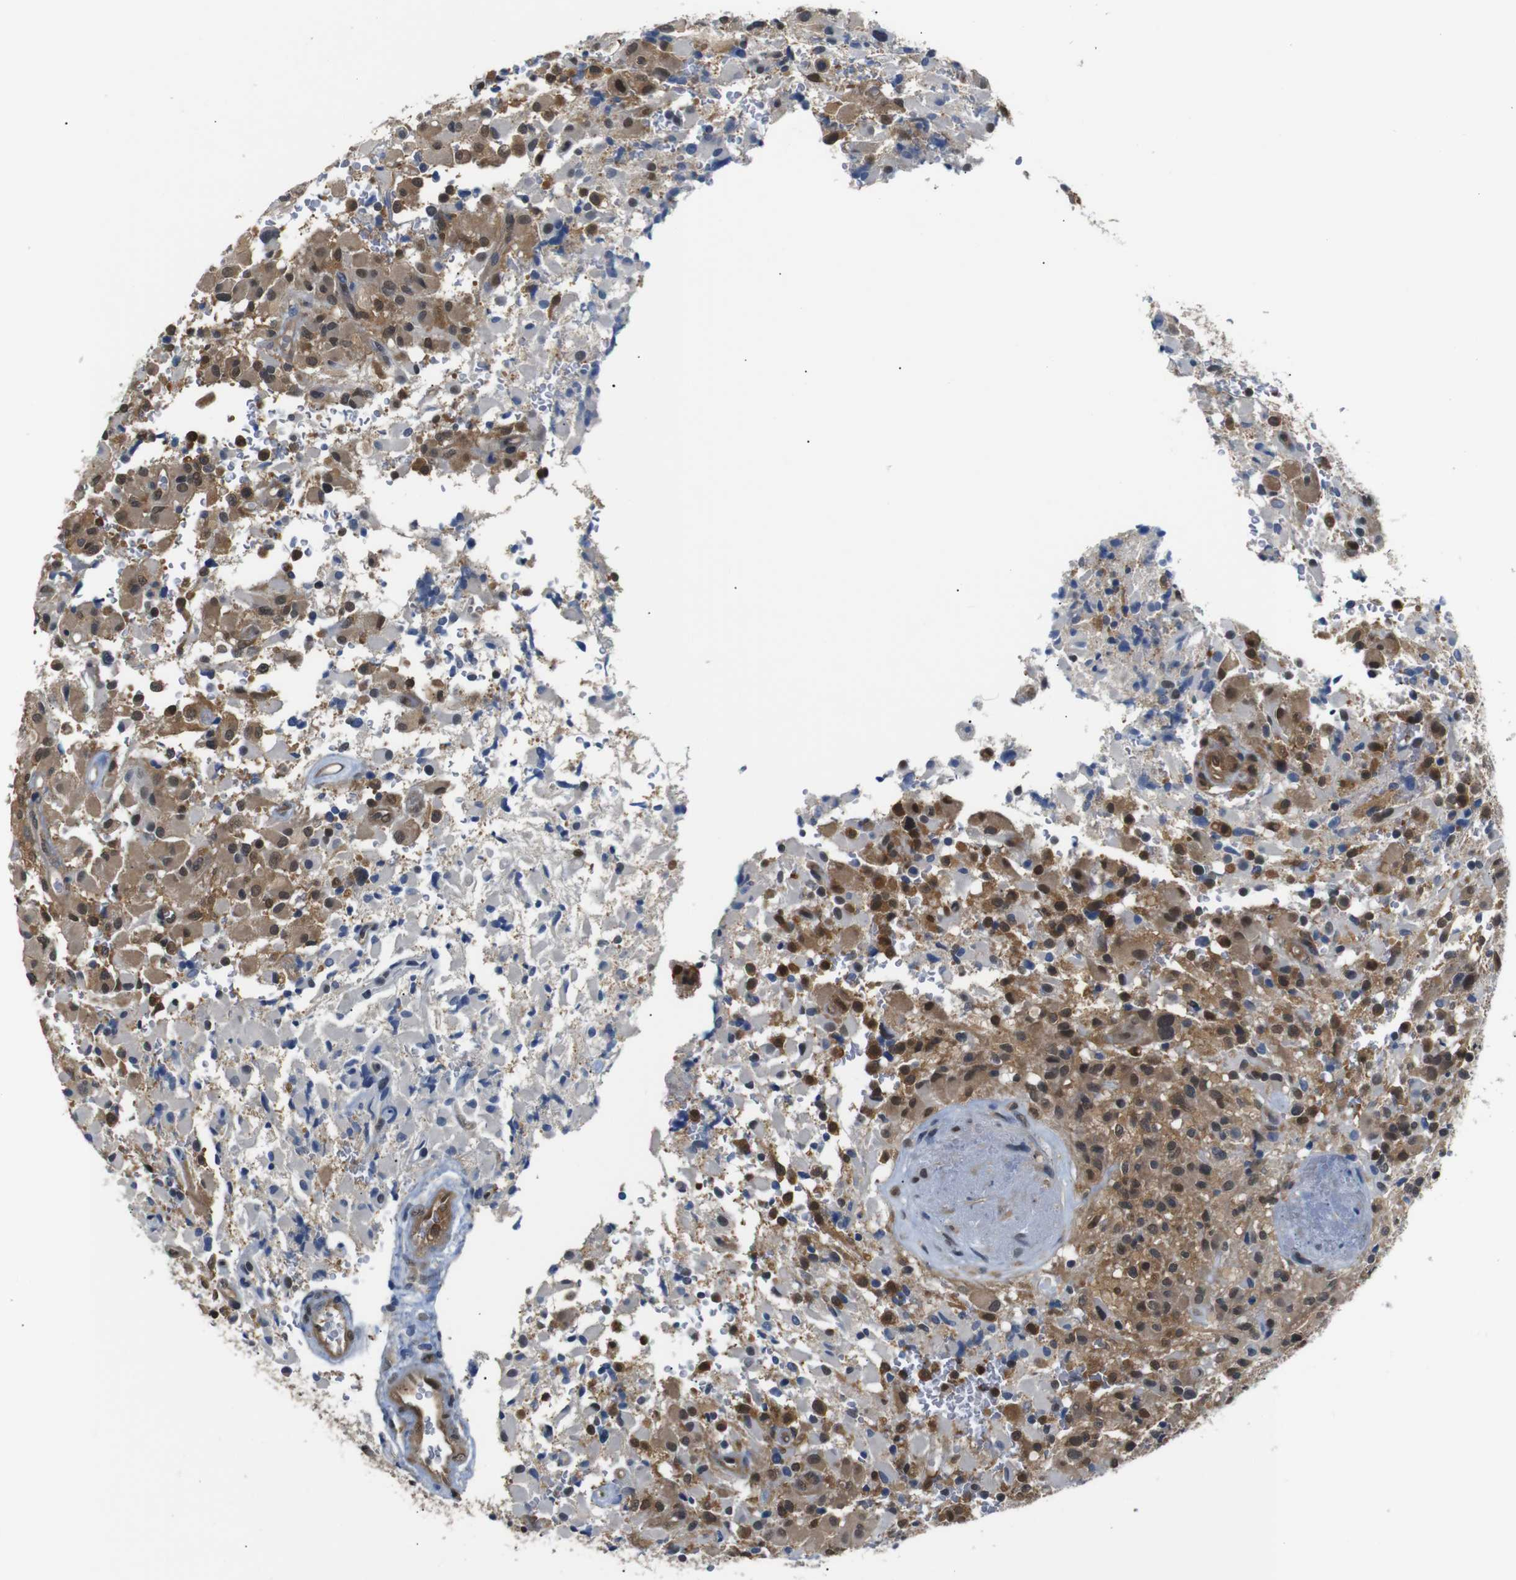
{"staining": {"intensity": "moderate", "quantity": ">75%", "location": "cytoplasmic/membranous,nuclear"}, "tissue": "glioma", "cell_type": "Tumor cells", "image_type": "cancer", "snomed": [{"axis": "morphology", "description": "Glioma, malignant, High grade"}, {"axis": "topography", "description": "Brain"}], "caption": "High-power microscopy captured an IHC photomicrograph of malignant glioma (high-grade), revealing moderate cytoplasmic/membranous and nuclear staining in approximately >75% of tumor cells.", "gene": "UBXN1", "patient": {"sex": "male", "age": 71}}